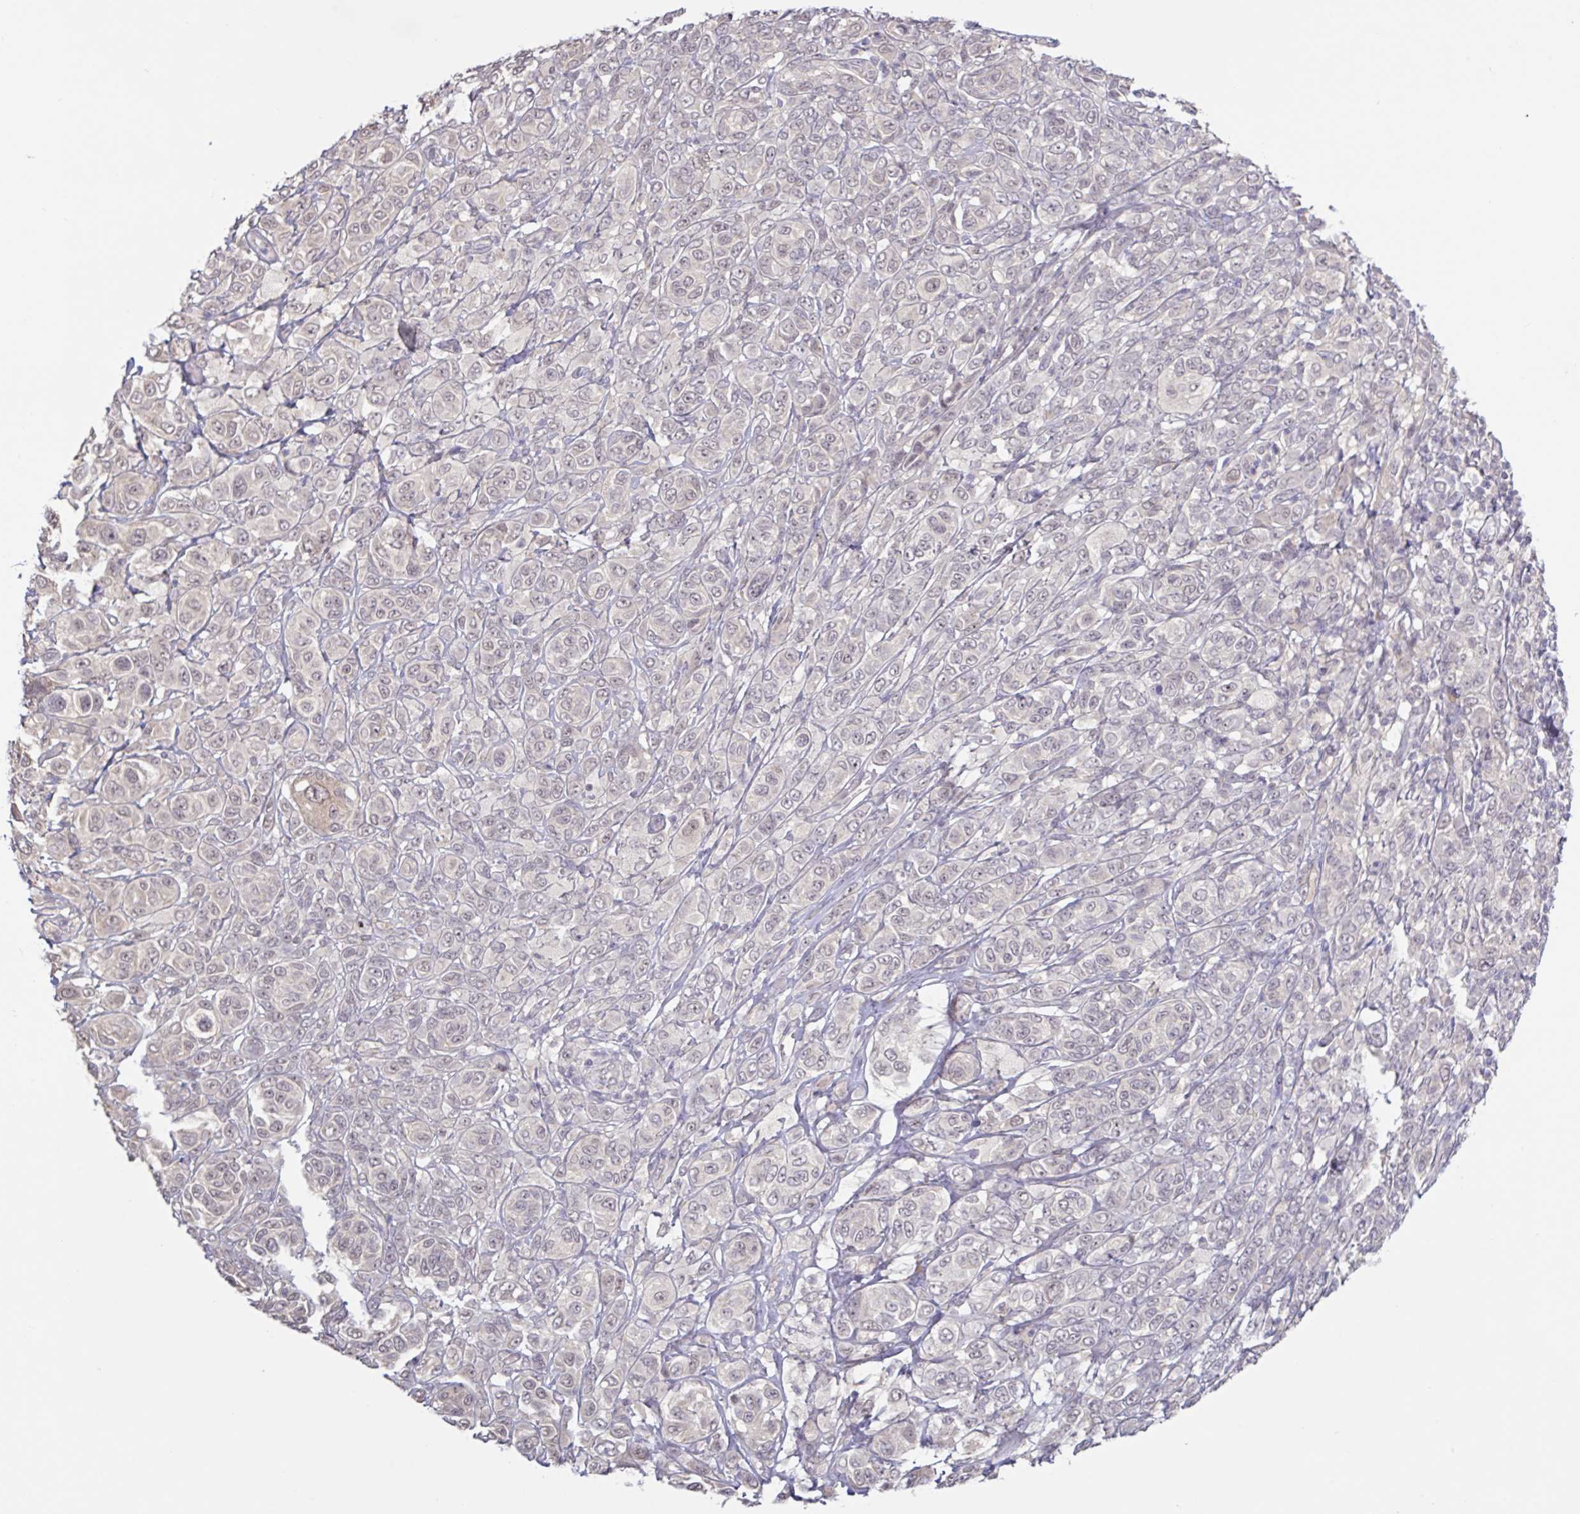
{"staining": {"intensity": "weak", "quantity": "25%-75%", "location": "nuclear"}, "tissue": "melanoma", "cell_type": "Tumor cells", "image_type": "cancer", "snomed": [{"axis": "morphology", "description": "Malignant melanoma, NOS"}, {"axis": "topography", "description": "Skin"}], "caption": "About 25%-75% of tumor cells in malignant melanoma reveal weak nuclear protein positivity as visualized by brown immunohistochemical staining.", "gene": "HYPK", "patient": {"sex": "male", "age": 42}}